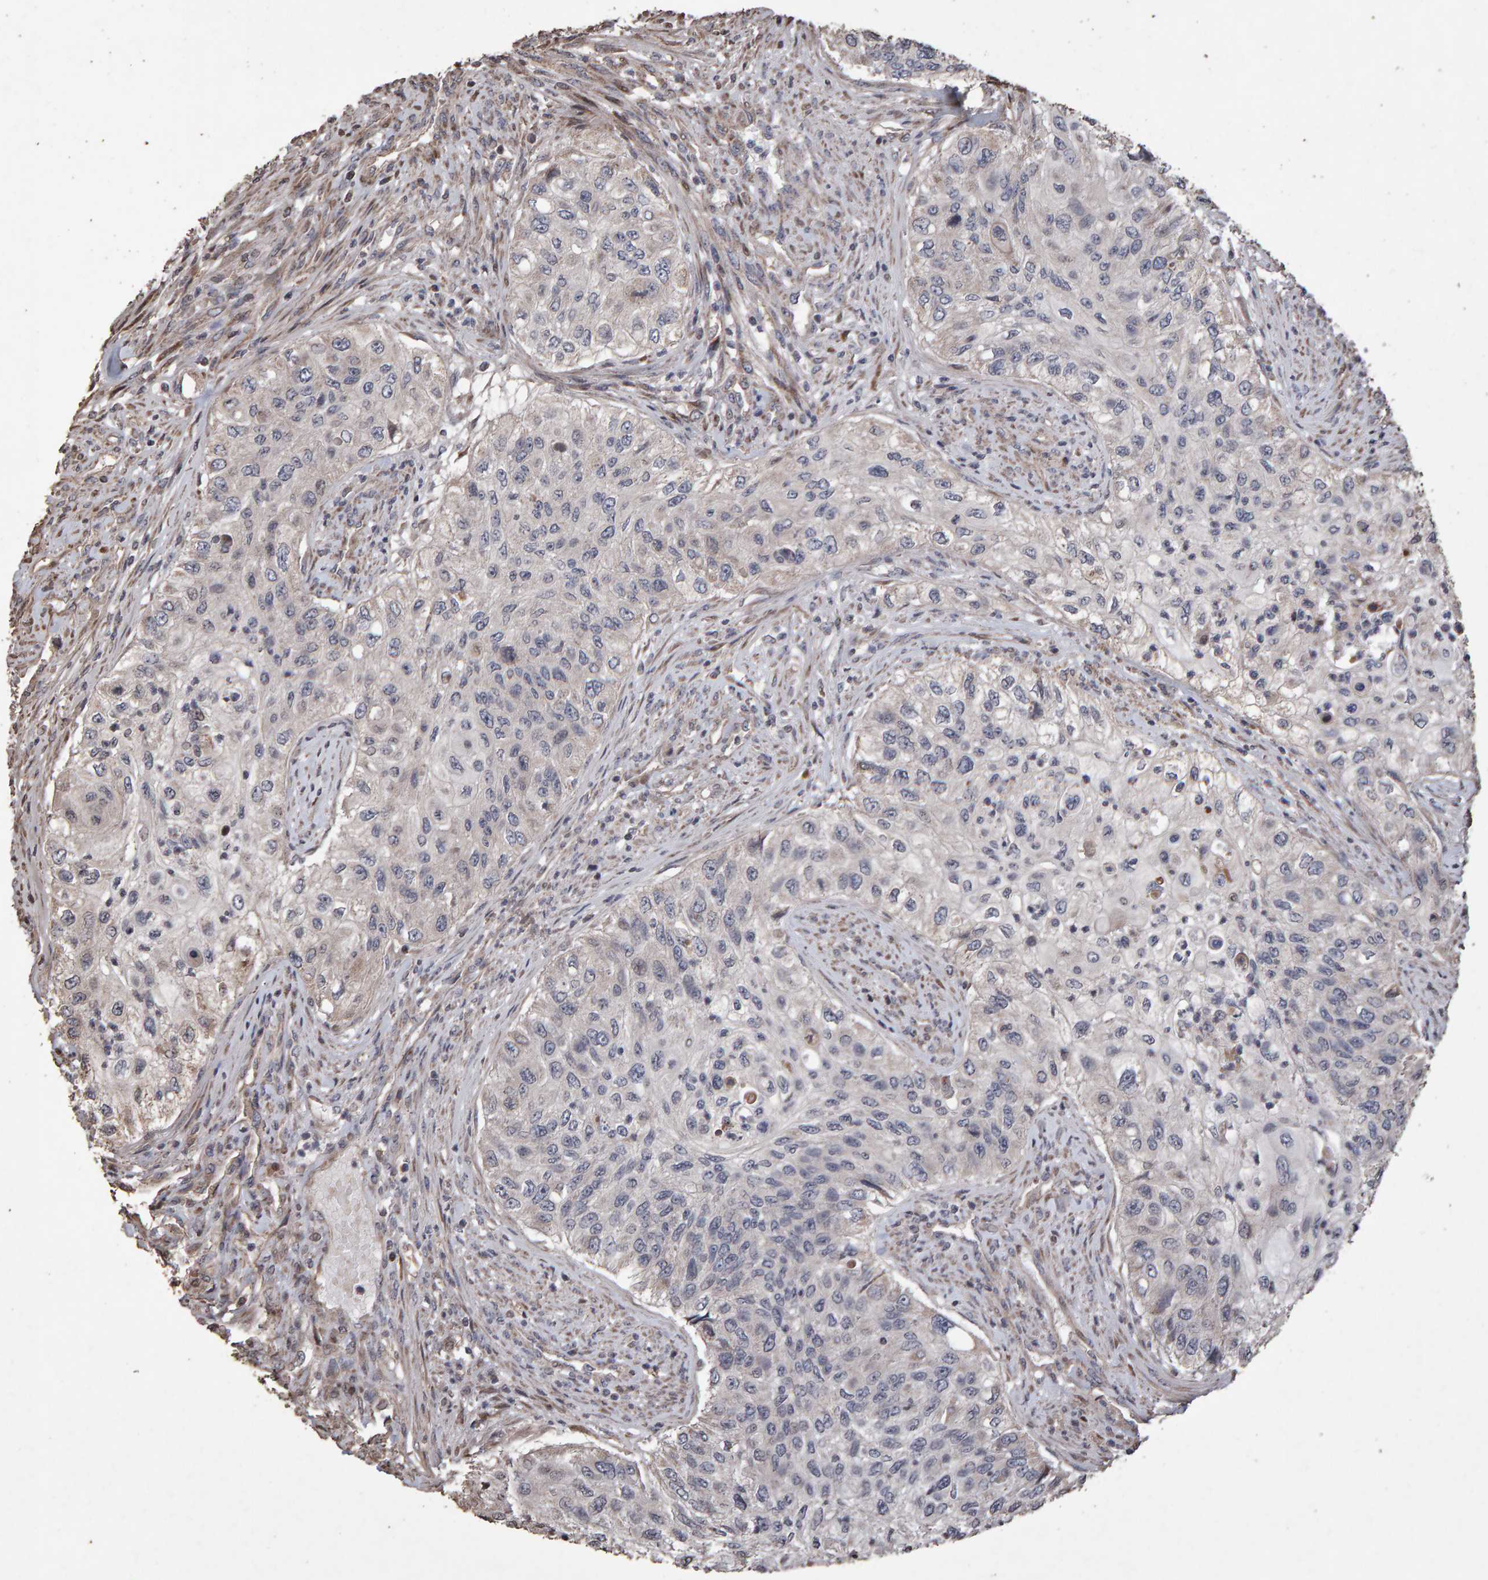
{"staining": {"intensity": "negative", "quantity": "none", "location": "none"}, "tissue": "urothelial cancer", "cell_type": "Tumor cells", "image_type": "cancer", "snomed": [{"axis": "morphology", "description": "Urothelial carcinoma, High grade"}, {"axis": "topography", "description": "Urinary bladder"}], "caption": "High magnification brightfield microscopy of urothelial carcinoma (high-grade) stained with DAB (brown) and counterstained with hematoxylin (blue): tumor cells show no significant expression.", "gene": "OSBP2", "patient": {"sex": "female", "age": 60}}